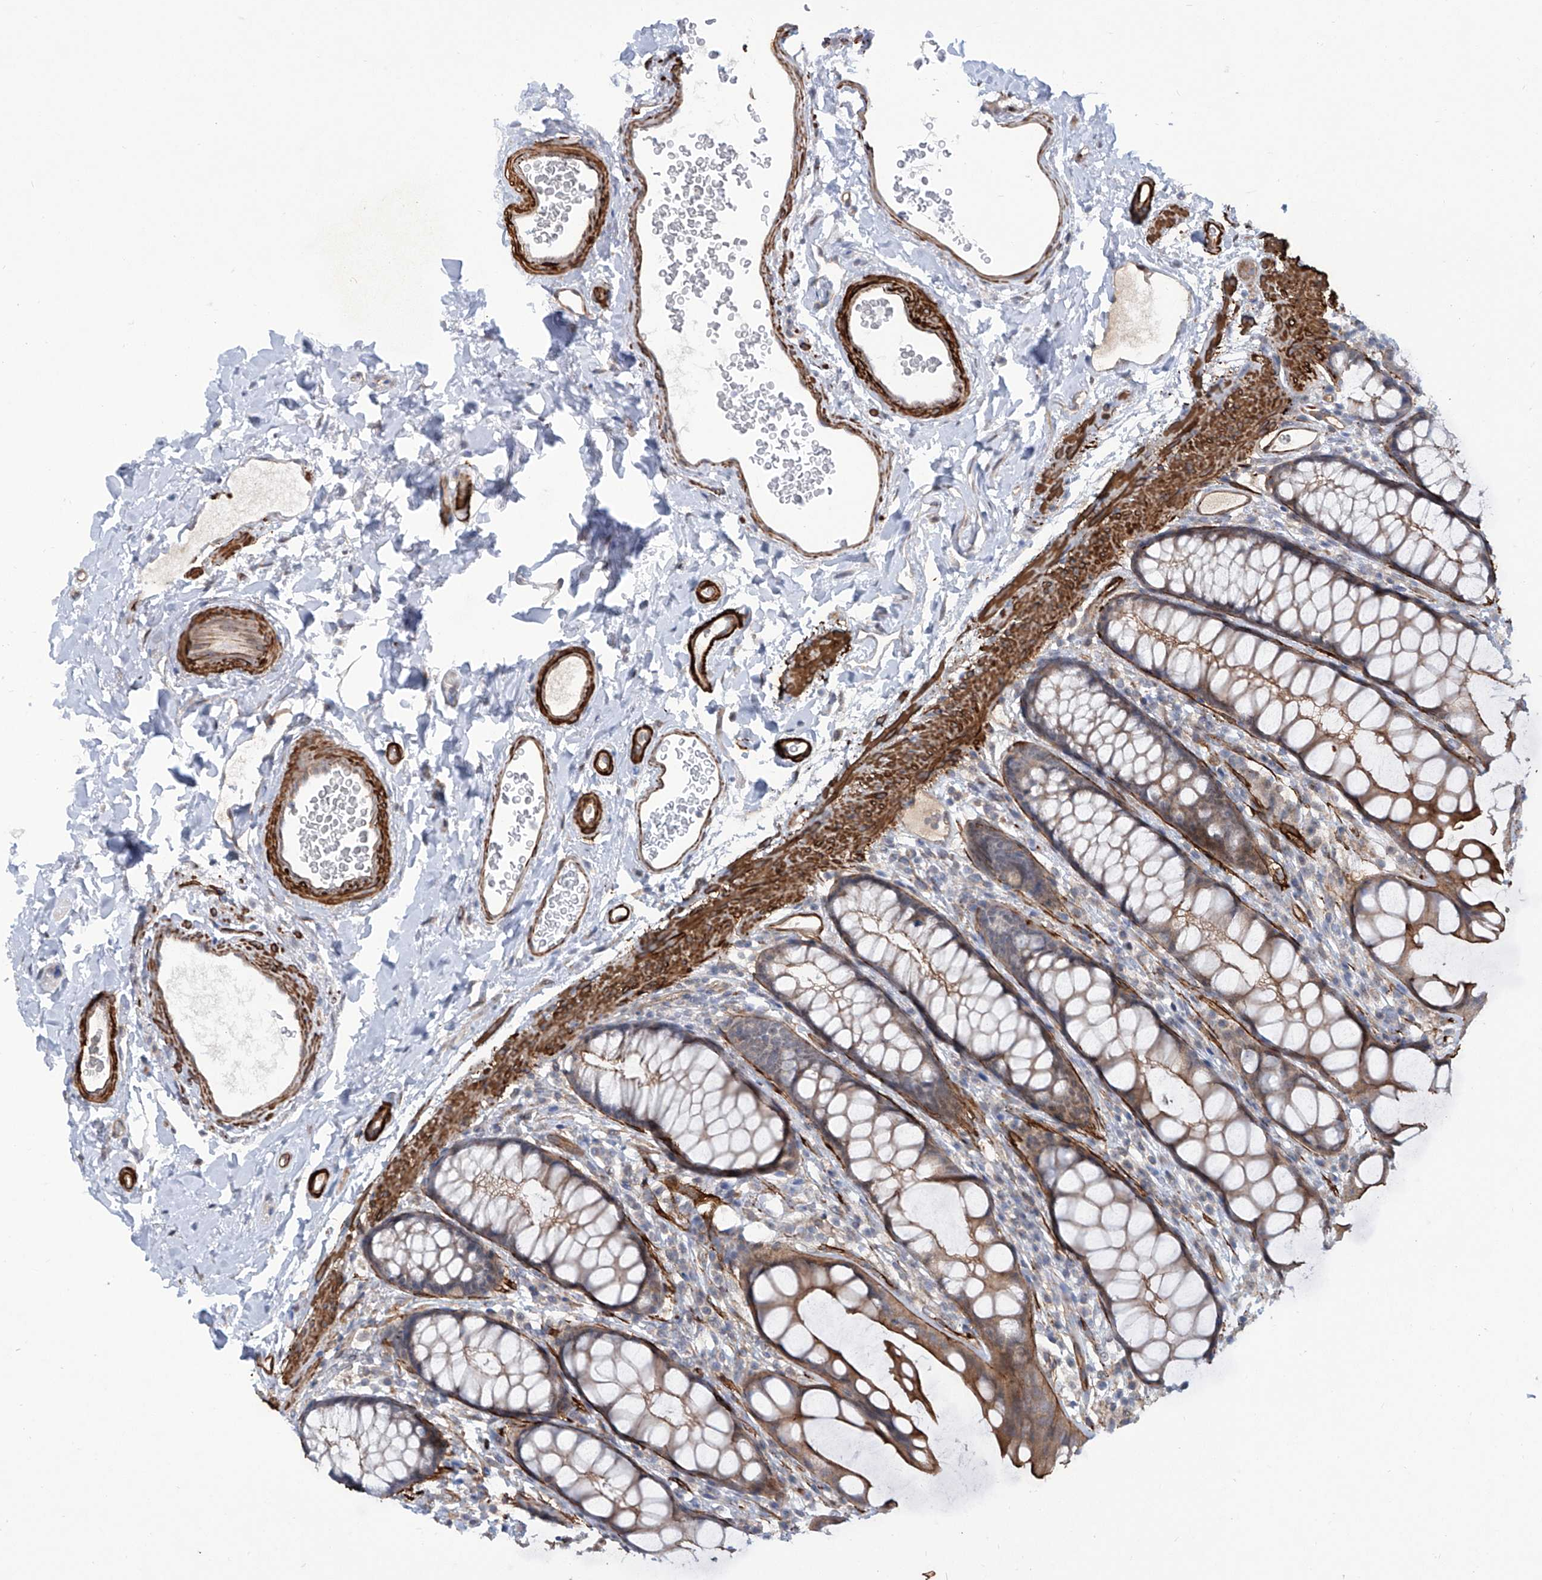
{"staining": {"intensity": "moderate", "quantity": ">75%", "location": "cytoplasmic/membranous"}, "tissue": "rectum", "cell_type": "Glandular cells", "image_type": "normal", "snomed": [{"axis": "morphology", "description": "Normal tissue, NOS"}, {"axis": "topography", "description": "Rectum"}], "caption": "Immunohistochemistry (DAB) staining of normal human rectum reveals moderate cytoplasmic/membranous protein staining in approximately >75% of glandular cells. Nuclei are stained in blue.", "gene": "ZNF490", "patient": {"sex": "female", "age": 65}}